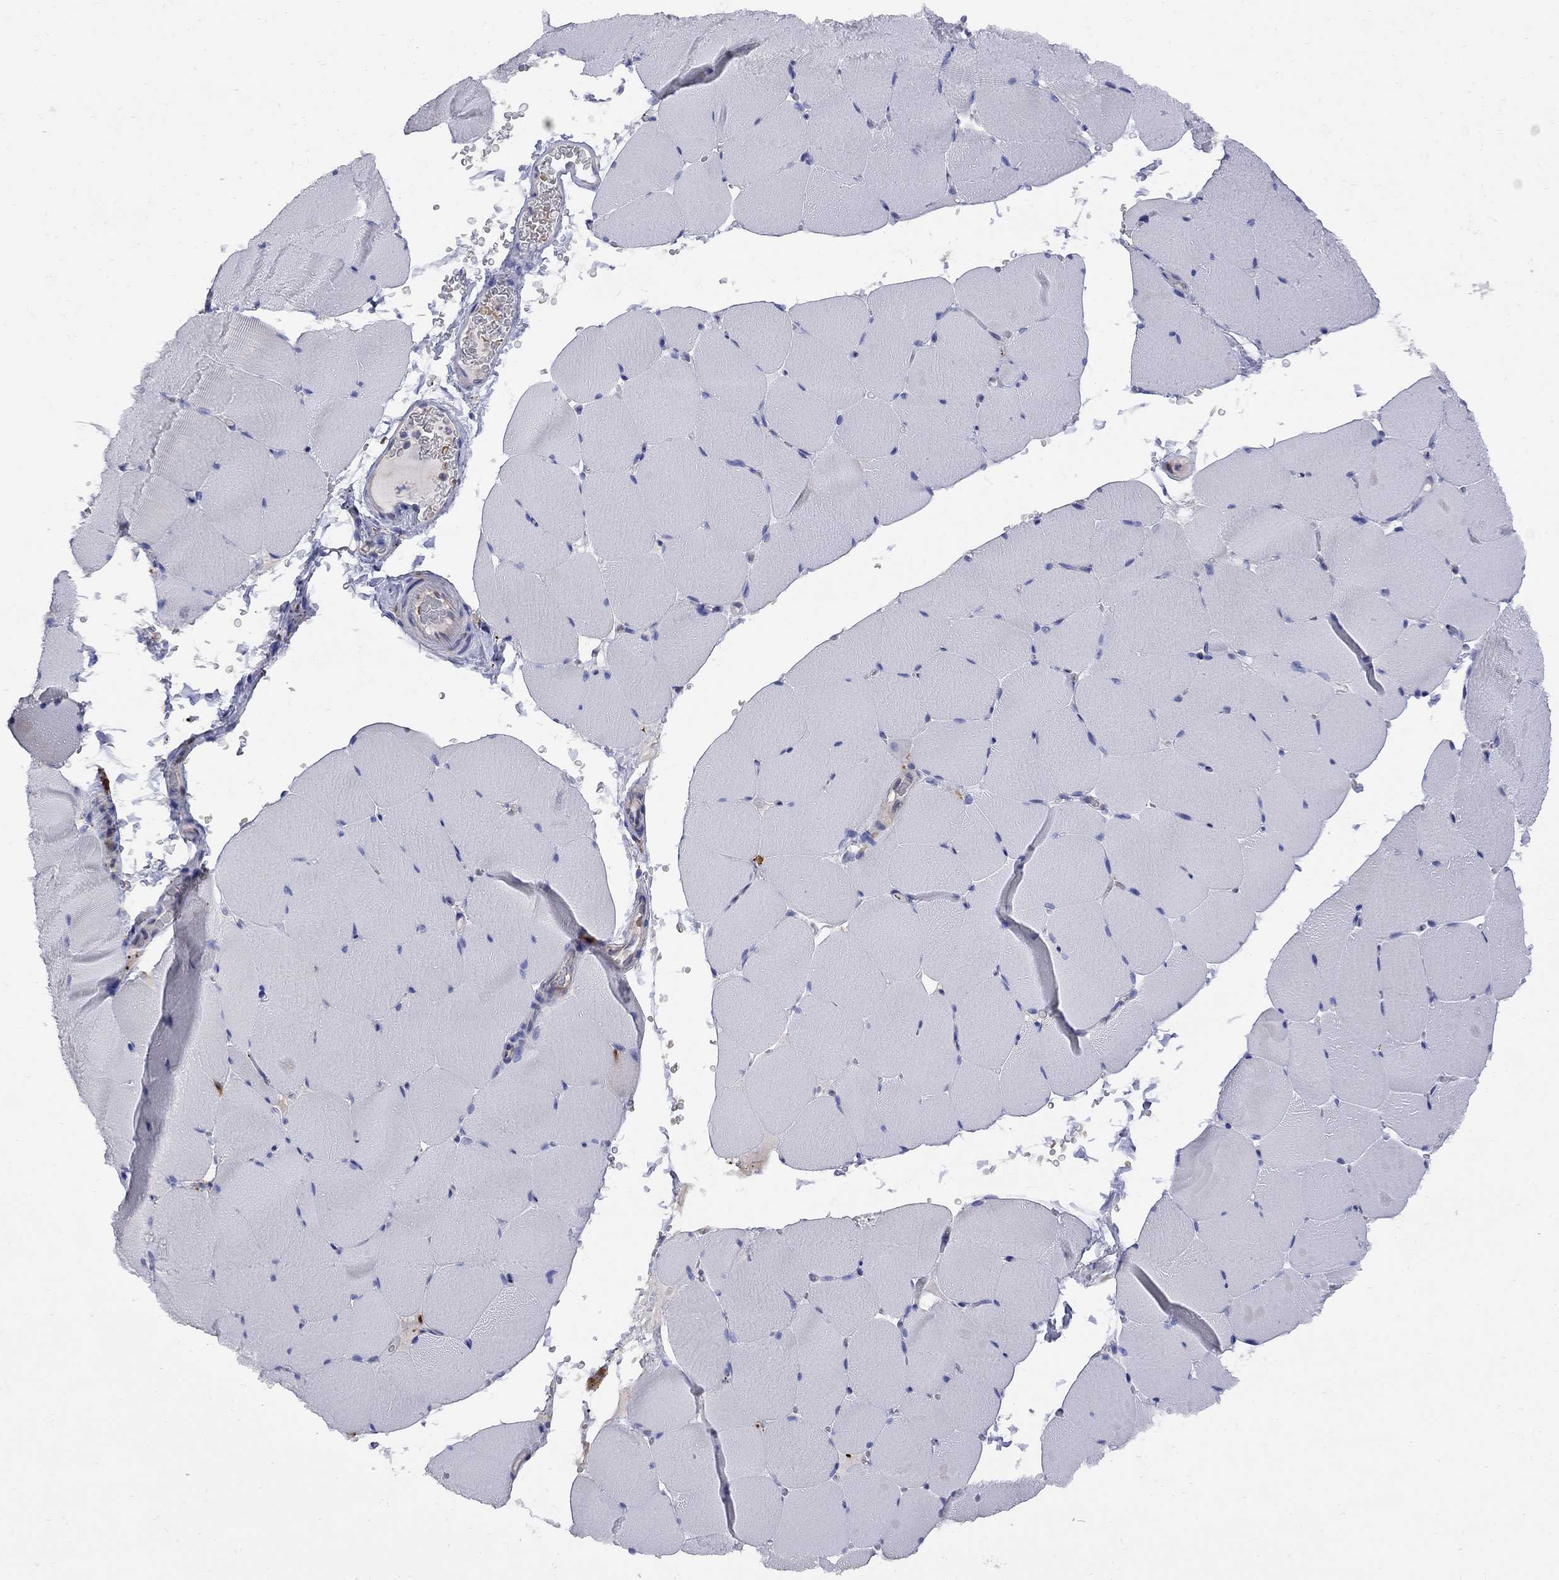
{"staining": {"intensity": "negative", "quantity": "none", "location": "none"}, "tissue": "skeletal muscle", "cell_type": "Myocytes", "image_type": "normal", "snomed": [{"axis": "morphology", "description": "Normal tissue, NOS"}, {"axis": "topography", "description": "Skeletal muscle"}], "caption": "Immunohistochemistry micrograph of unremarkable human skeletal muscle stained for a protein (brown), which displays no staining in myocytes.", "gene": "MTHFR", "patient": {"sex": "female", "age": 37}}